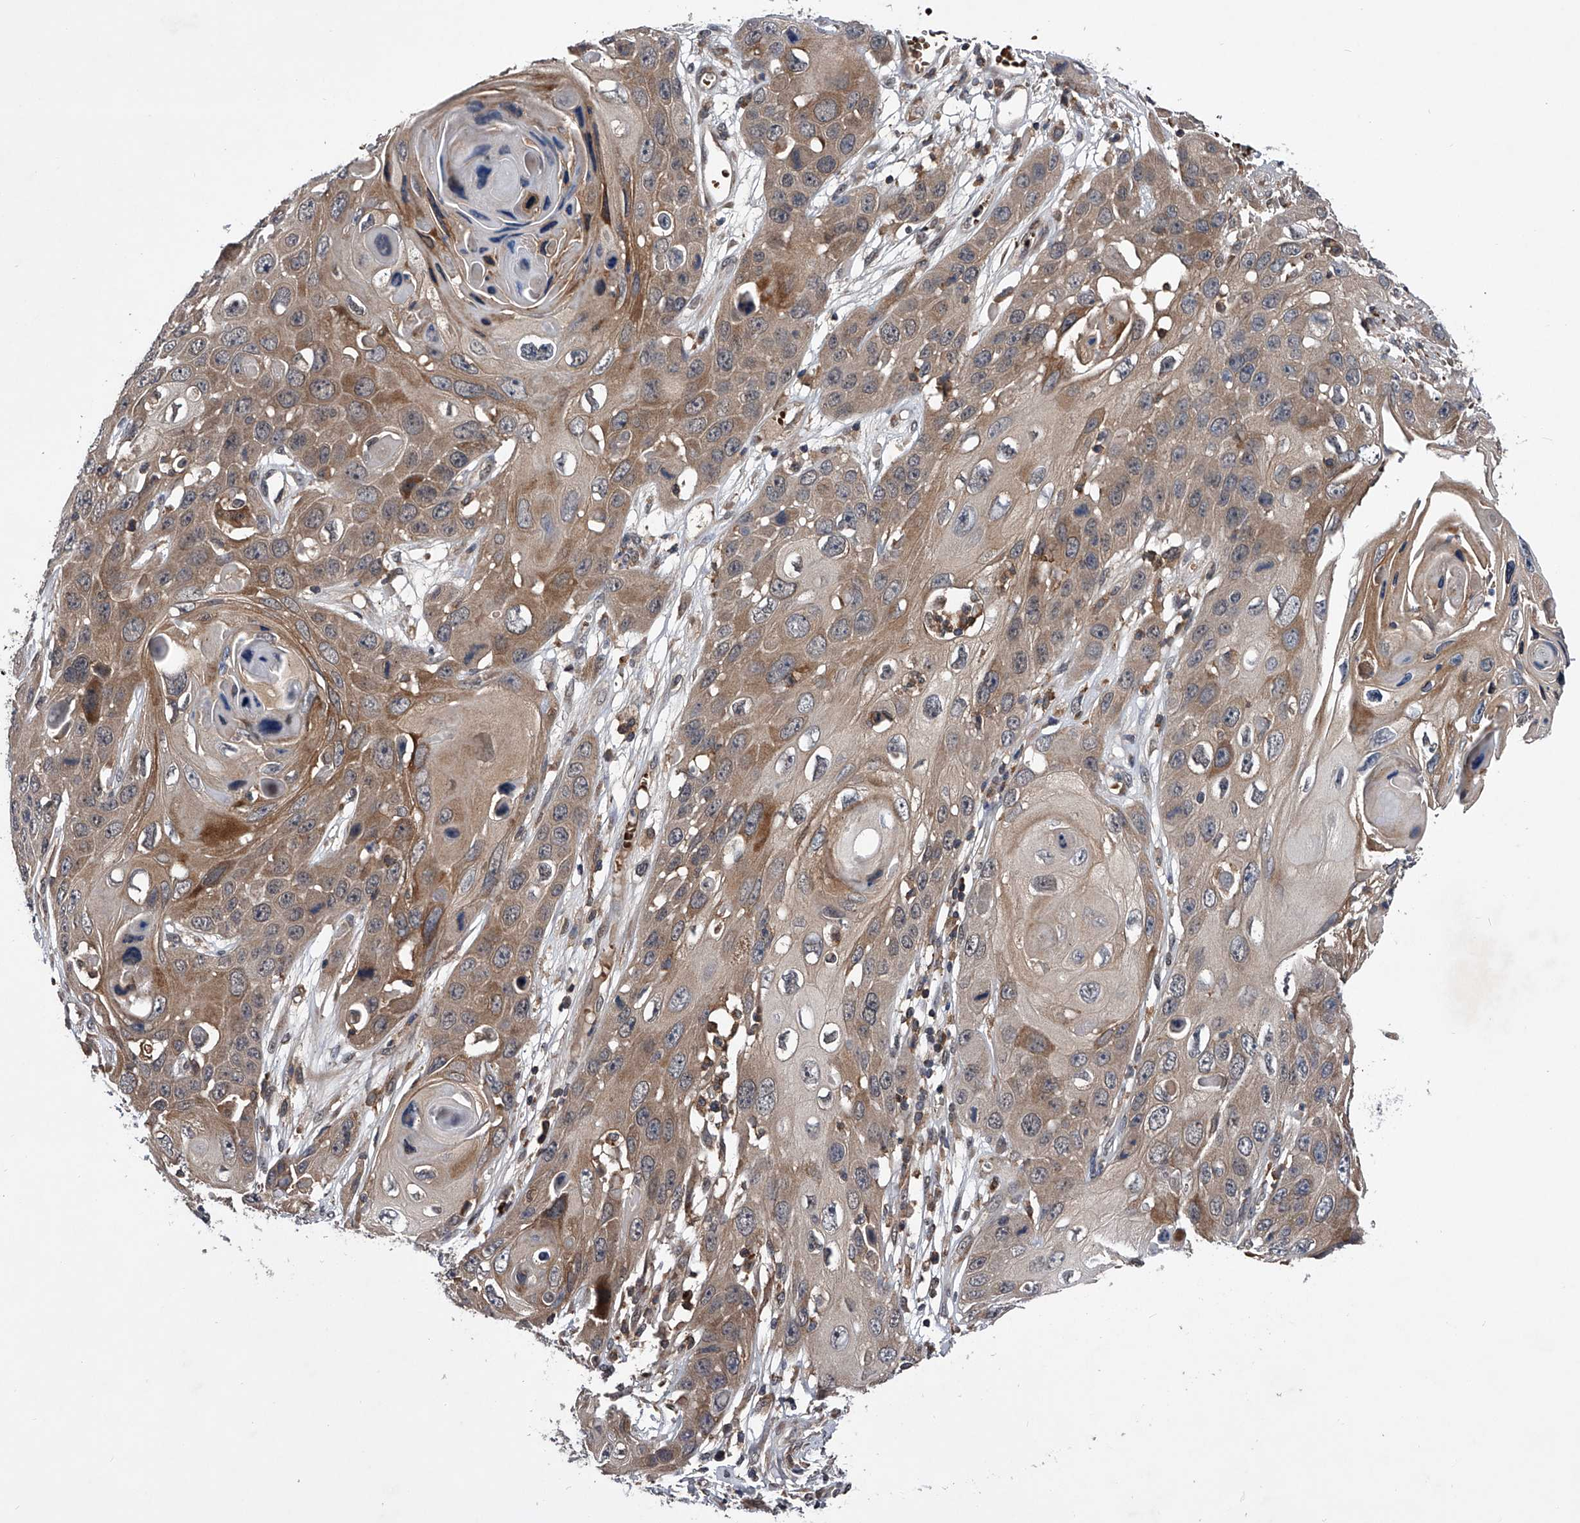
{"staining": {"intensity": "moderate", "quantity": "25%-75%", "location": "cytoplasmic/membranous"}, "tissue": "skin cancer", "cell_type": "Tumor cells", "image_type": "cancer", "snomed": [{"axis": "morphology", "description": "Squamous cell carcinoma, NOS"}, {"axis": "topography", "description": "Skin"}], "caption": "Tumor cells exhibit medium levels of moderate cytoplasmic/membranous staining in about 25%-75% of cells in squamous cell carcinoma (skin).", "gene": "ZNF30", "patient": {"sex": "male", "age": 55}}